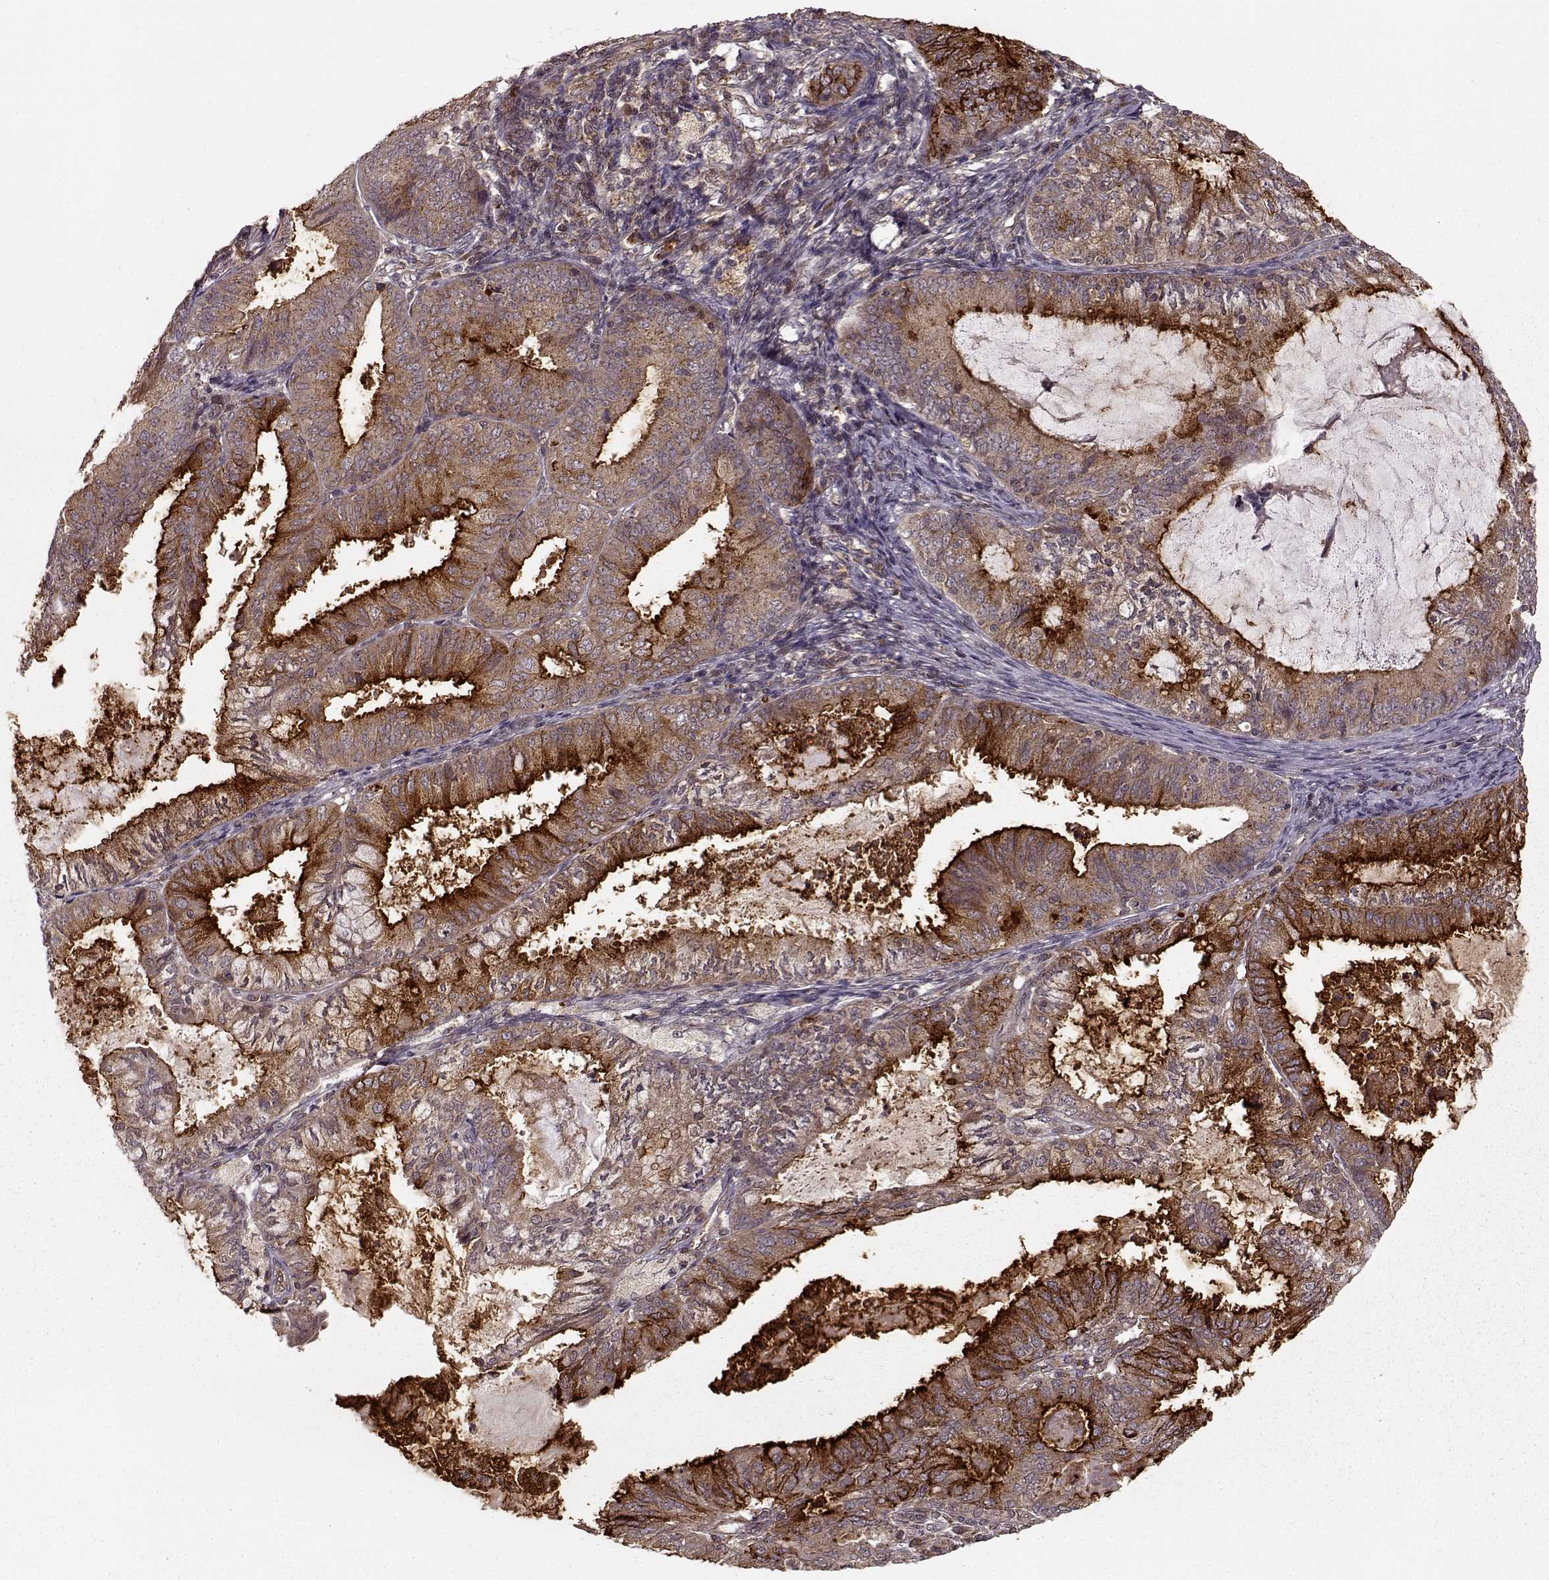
{"staining": {"intensity": "moderate", "quantity": ">75%", "location": "cytoplasmic/membranous"}, "tissue": "endometrial cancer", "cell_type": "Tumor cells", "image_type": "cancer", "snomed": [{"axis": "morphology", "description": "Adenocarcinoma, NOS"}, {"axis": "topography", "description": "Endometrium"}], "caption": "Protein staining of adenocarcinoma (endometrial) tissue reveals moderate cytoplasmic/membranous staining in approximately >75% of tumor cells.", "gene": "YIPF5", "patient": {"sex": "female", "age": 57}}